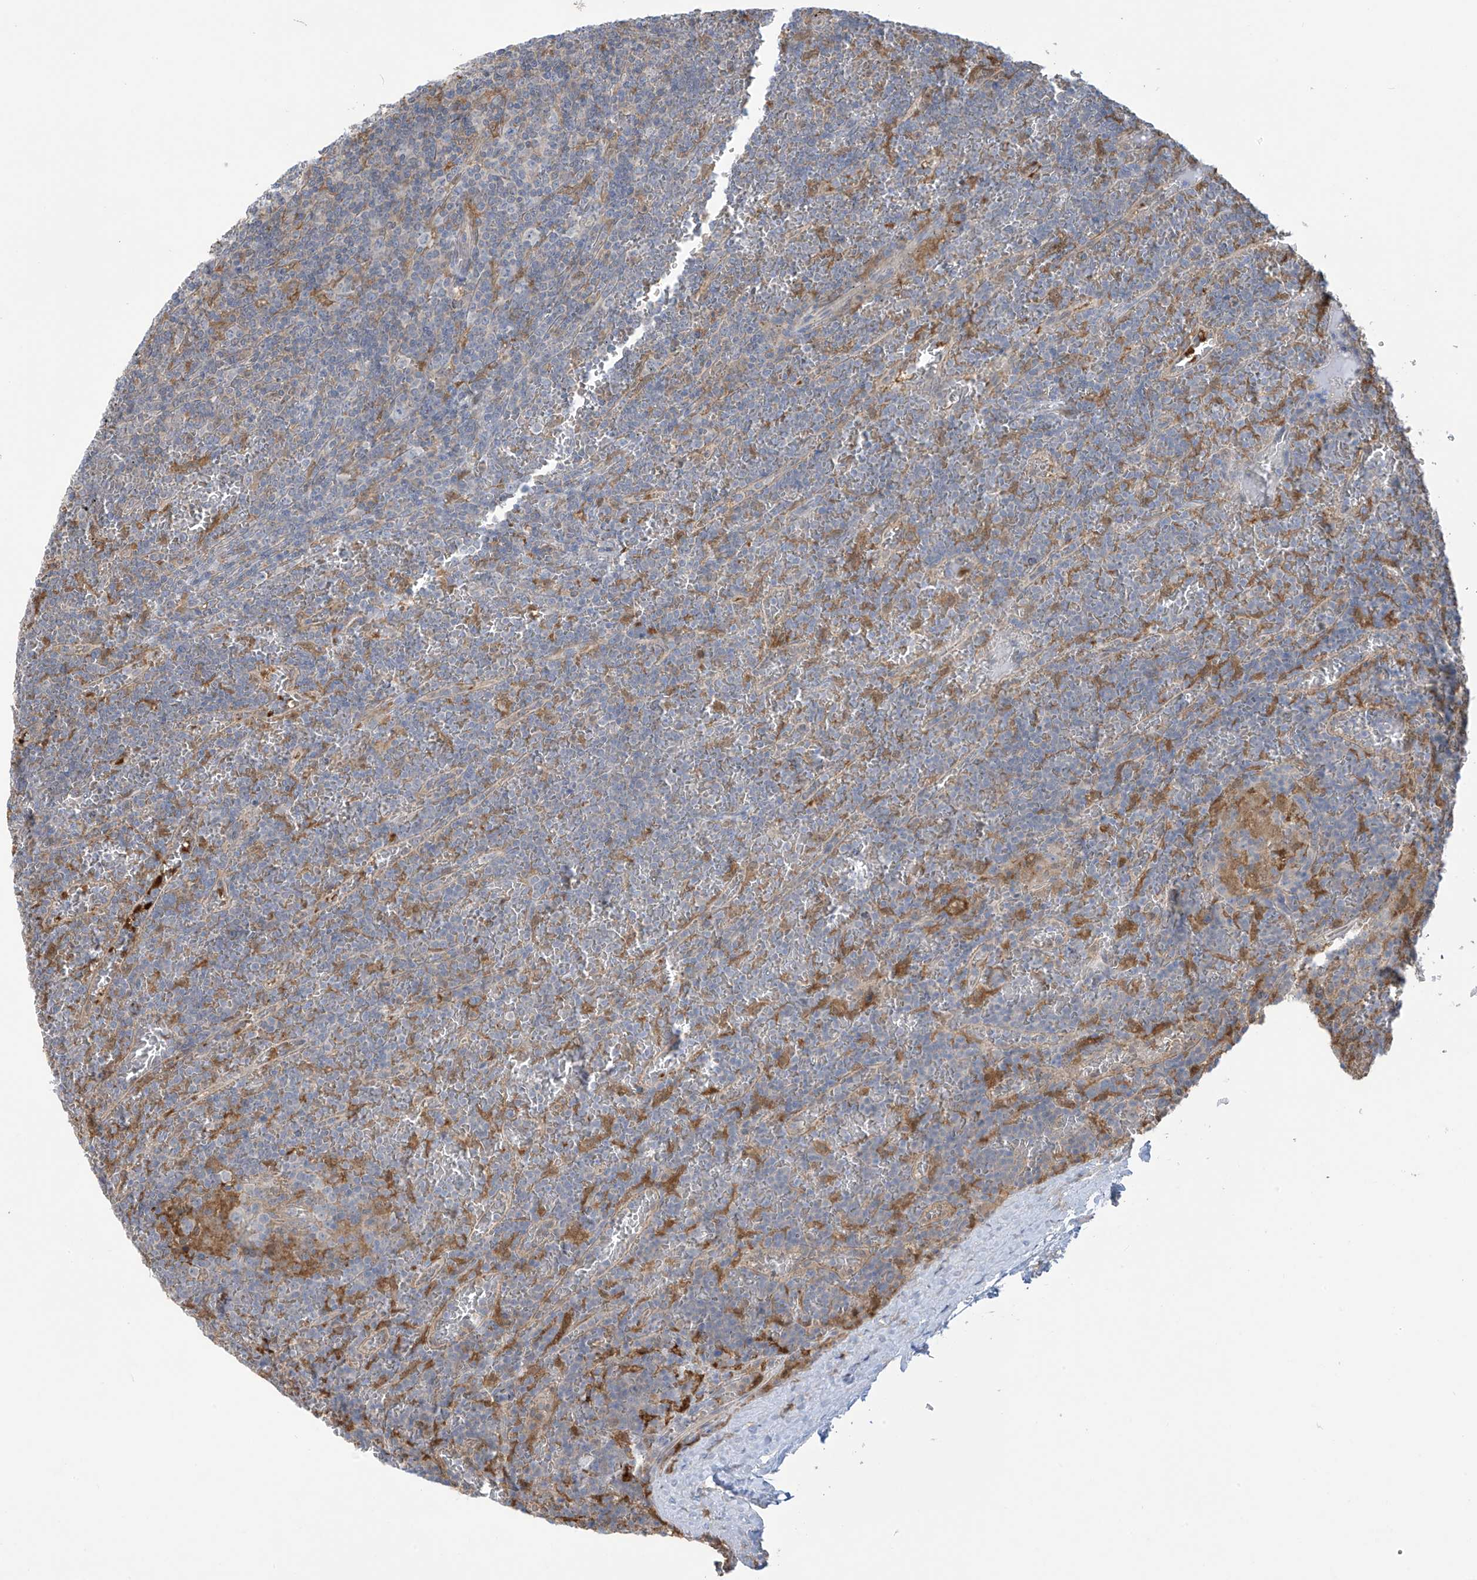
{"staining": {"intensity": "negative", "quantity": "none", "location": "none"}, "tissue": "lymphoma", "cell_type": "Tumor cells", "image_type": "cancer", "snomed": [{"axis": "morphology", "description": "Malignant lymphoma, non-Hodgkin's type, Low grade"}, {"axis": "topography", "description": "Spleen"}], "caption": "Immunohistochemistry (IHC) histopathology image of human malignant lymphoma, non-Hodgkin's type (low-grade) stained for a protein (brown), which reveals no expression in tumor cells.", "gene": "IDH1", "patient": {"sex": "female", "age": 19}}